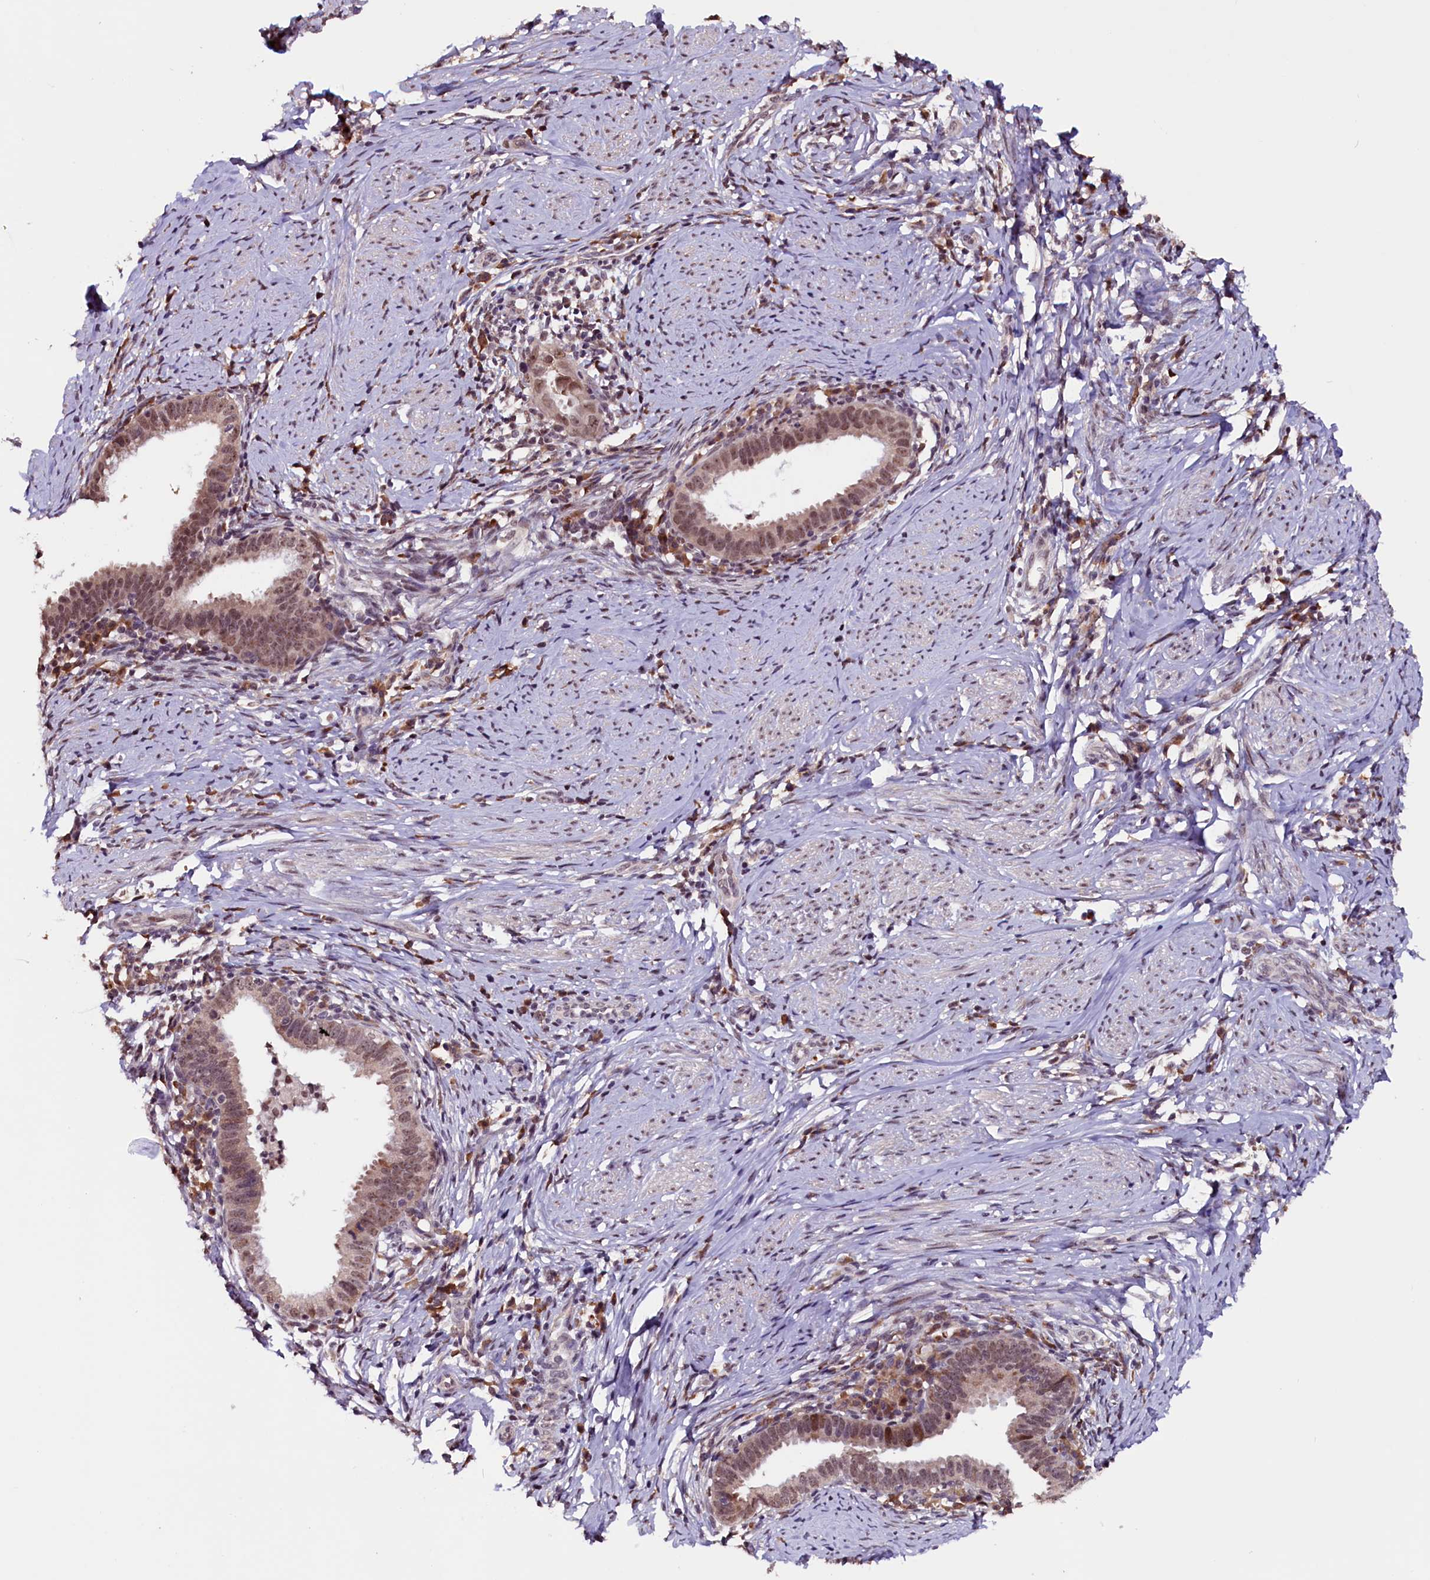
{"staining": {"intensity": "moderate", "quantity": ">75%", "location": "nuclear"}, "tissue": "cervical cancer", "cell_type": "Tumor cells", "image_type": "cancer", "snomed": [{"axis": "morphology", "description": "Adenocarcinoma, NOS"}, {"axis": "topography", "description": "Cervix"}], "caption": "Moderate nuclear positivity for a protein is present in about >75% of tumor cells of cervical adenocarcinoma using immunohistochemistry (IHC).", "gene": "RNMT", "patient": {"sex": "female", "age": 36}}